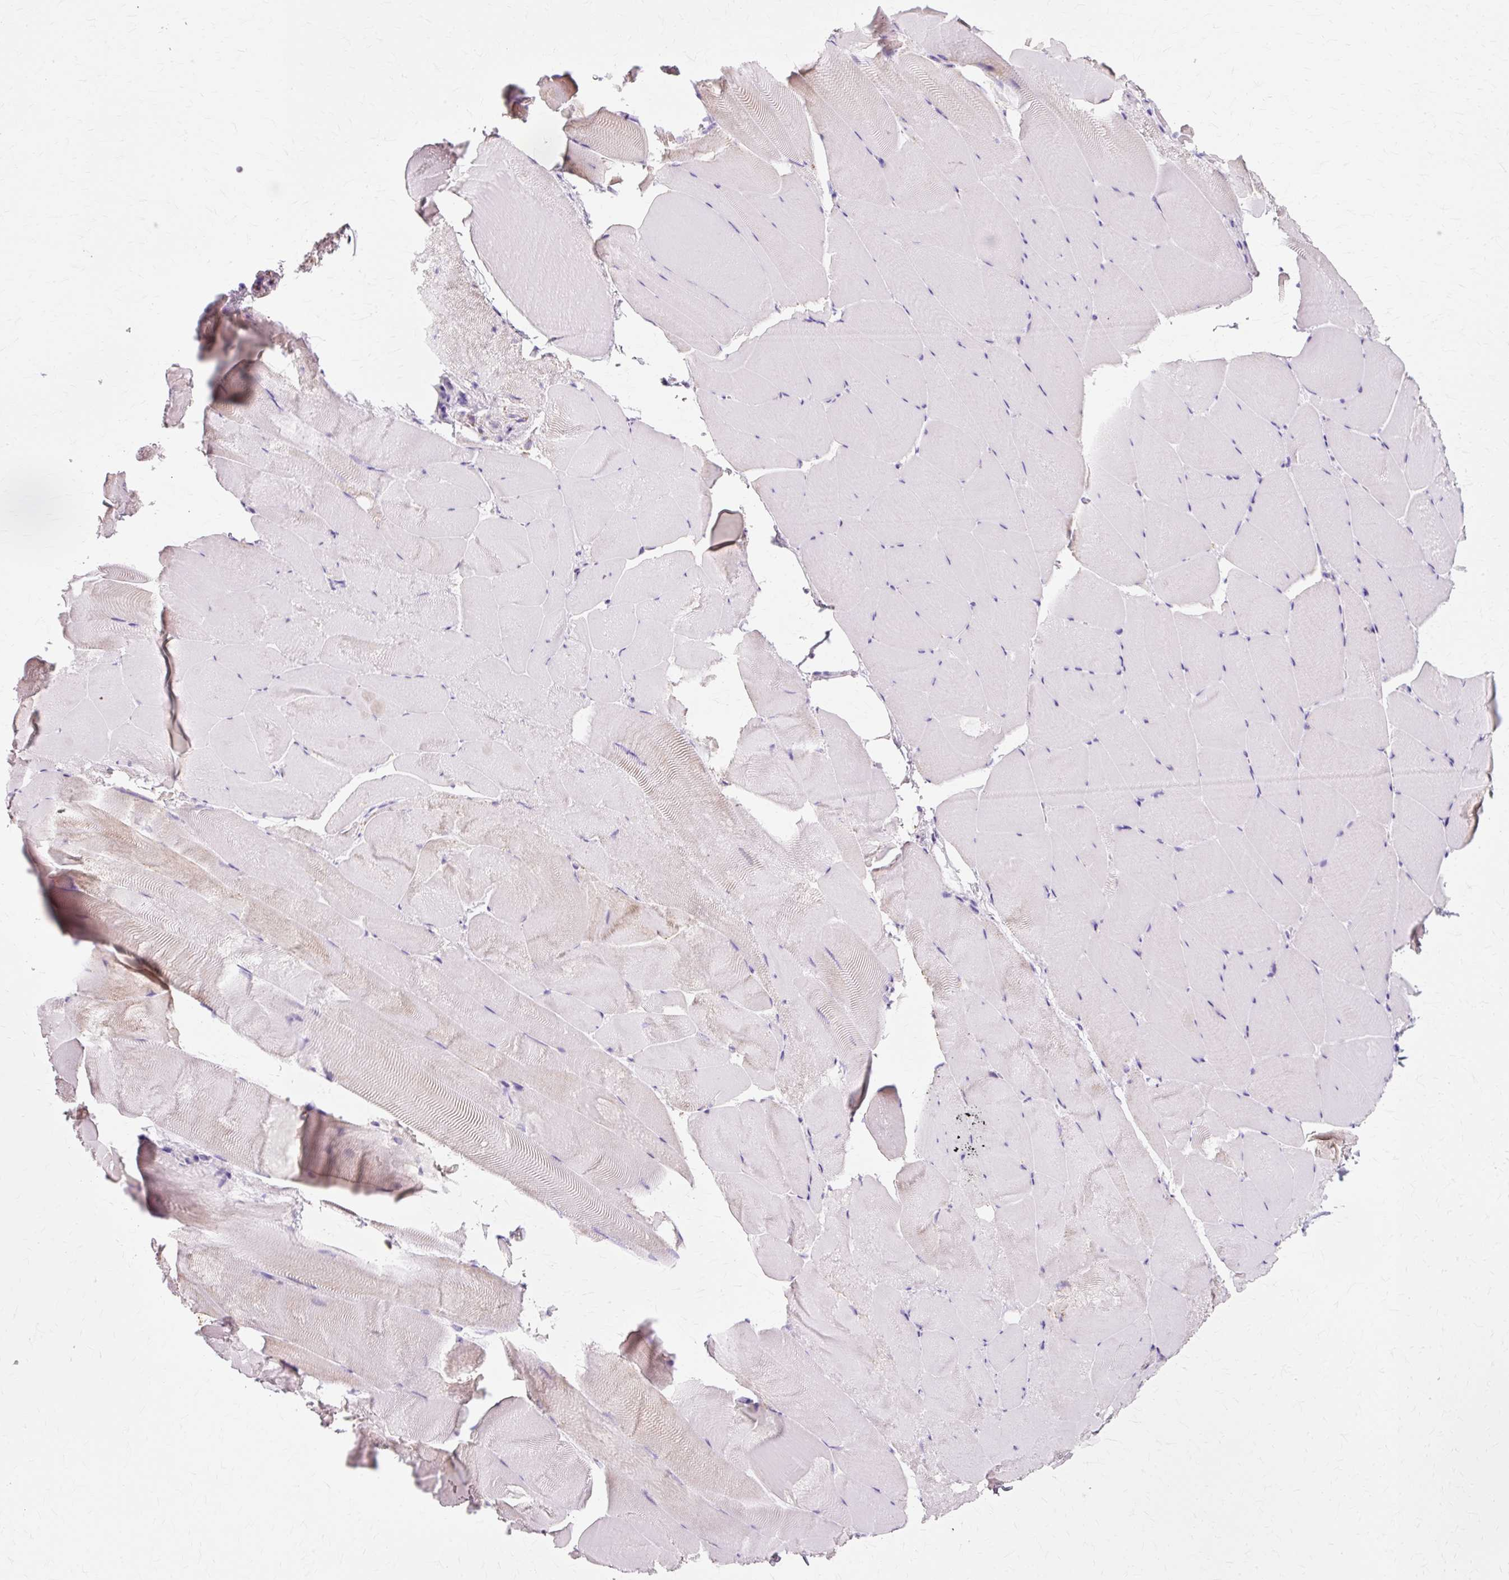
{"staining": {"intensity": "moderate", "quantity": "25%-75%", "location": "cytoplasmic/membranous"}, "tissue": "skeletal muscle", "cell_type": "Myocytes", "image_type": "normal", "snomed": [{"axis": "morphology", "description": "Normal tissue, NOS"}, {"axis": "topography", "description": "Skeletal muscle"}], "caption": "Skeletal muscle stained for a protein (brown) shows moderate cytoplasmic/membranous positive positivity in about 25%-75% of myocytes.", "gene": "ATP5PO", "patient": {"sex": "female", "age": 64}}